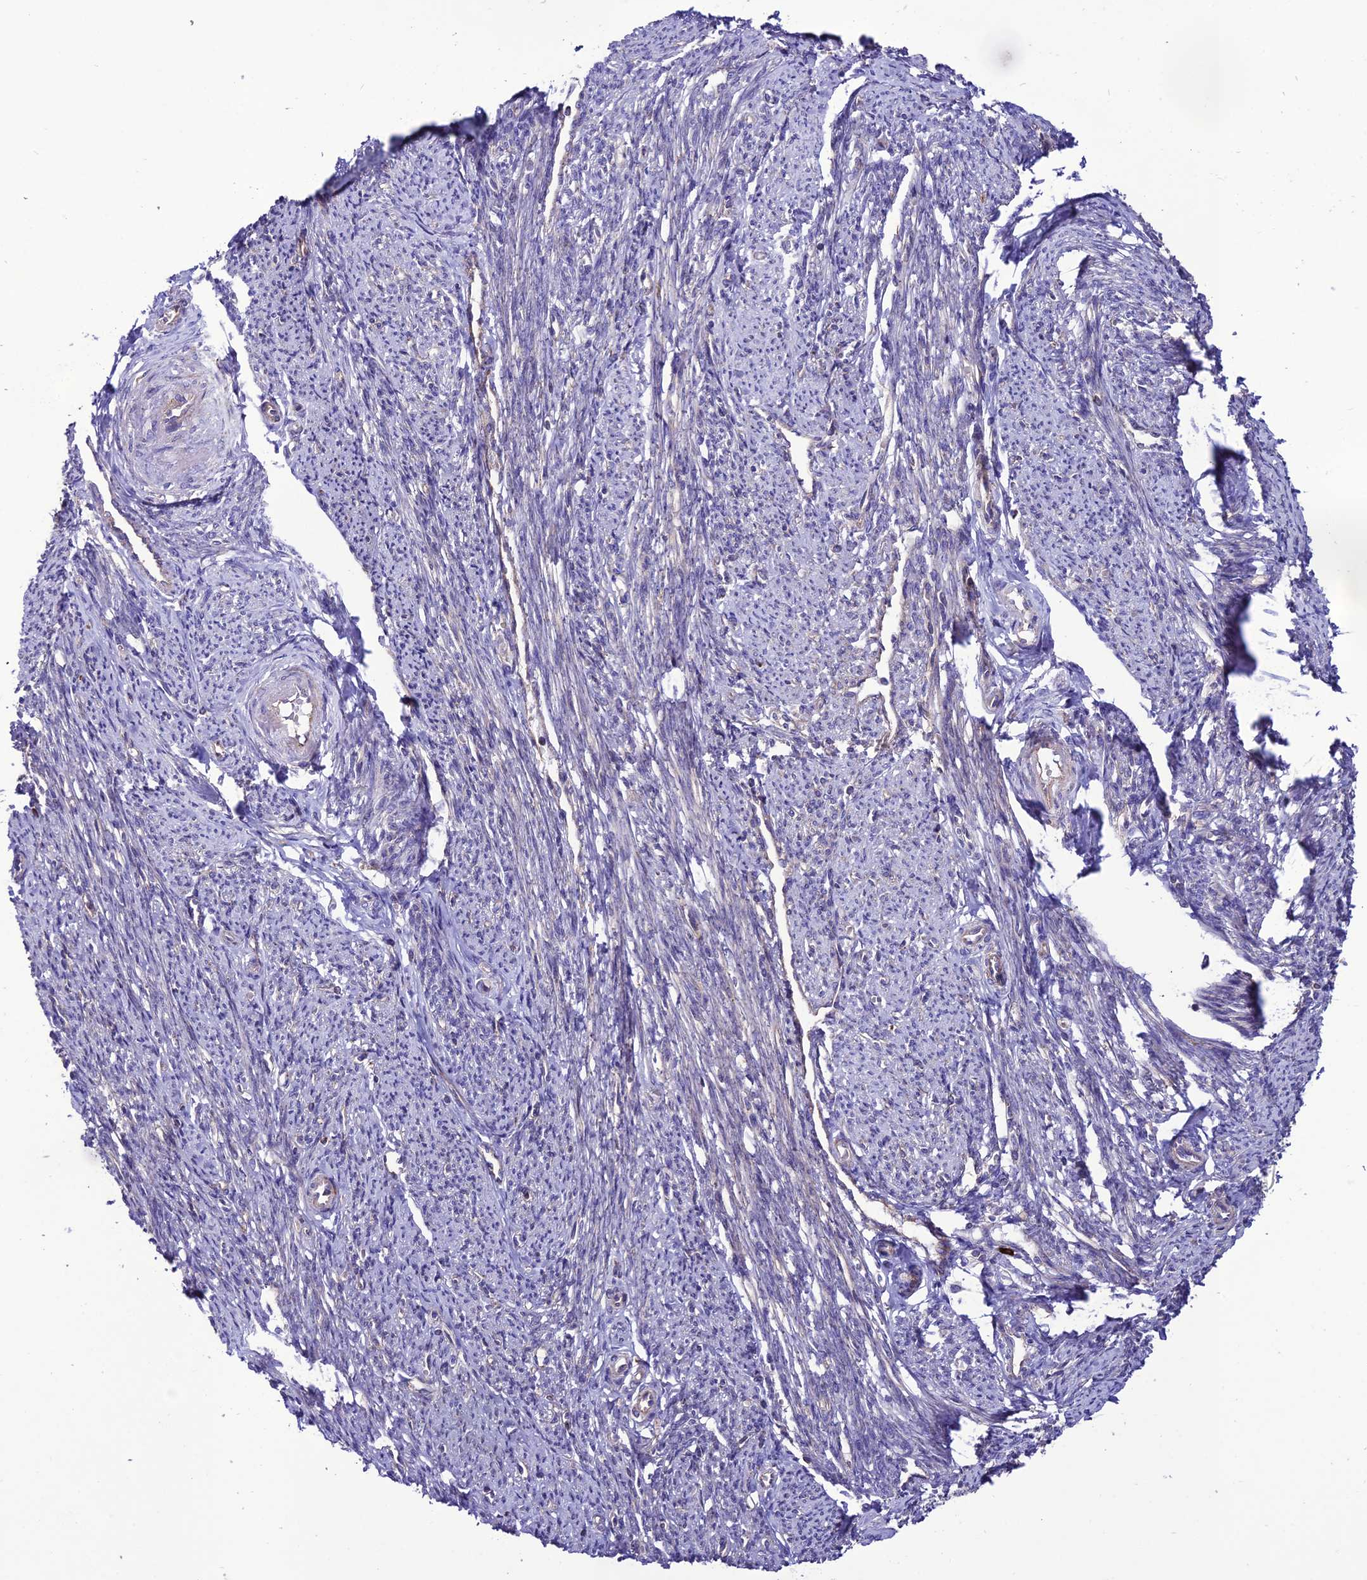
{"staining": {"intensity": "moderate", "quantity": "25%-75%", "location": "cytoplasmic/membranous"}, "tissue": "smooth muscle", "cell_type": "Smooth muscle cells", "image_type": "normal", "snomed": [{"axis": "morphology", "description": "Normal tissue, NOS"}, {"axis": "topography", "description": "Smooth muscle"}, {"axis": "topography", "description": "Uterus"}], "caption": "Smooth muscle stained for a protein exhibits moderate cytoplasmic/membranous positivity in smooth muscle cells. (brown staining indicates protein expression, while blue staining denotes nuclei).", "gene": "PPIL3", "patient": {"sex": "female", "age": 59}}